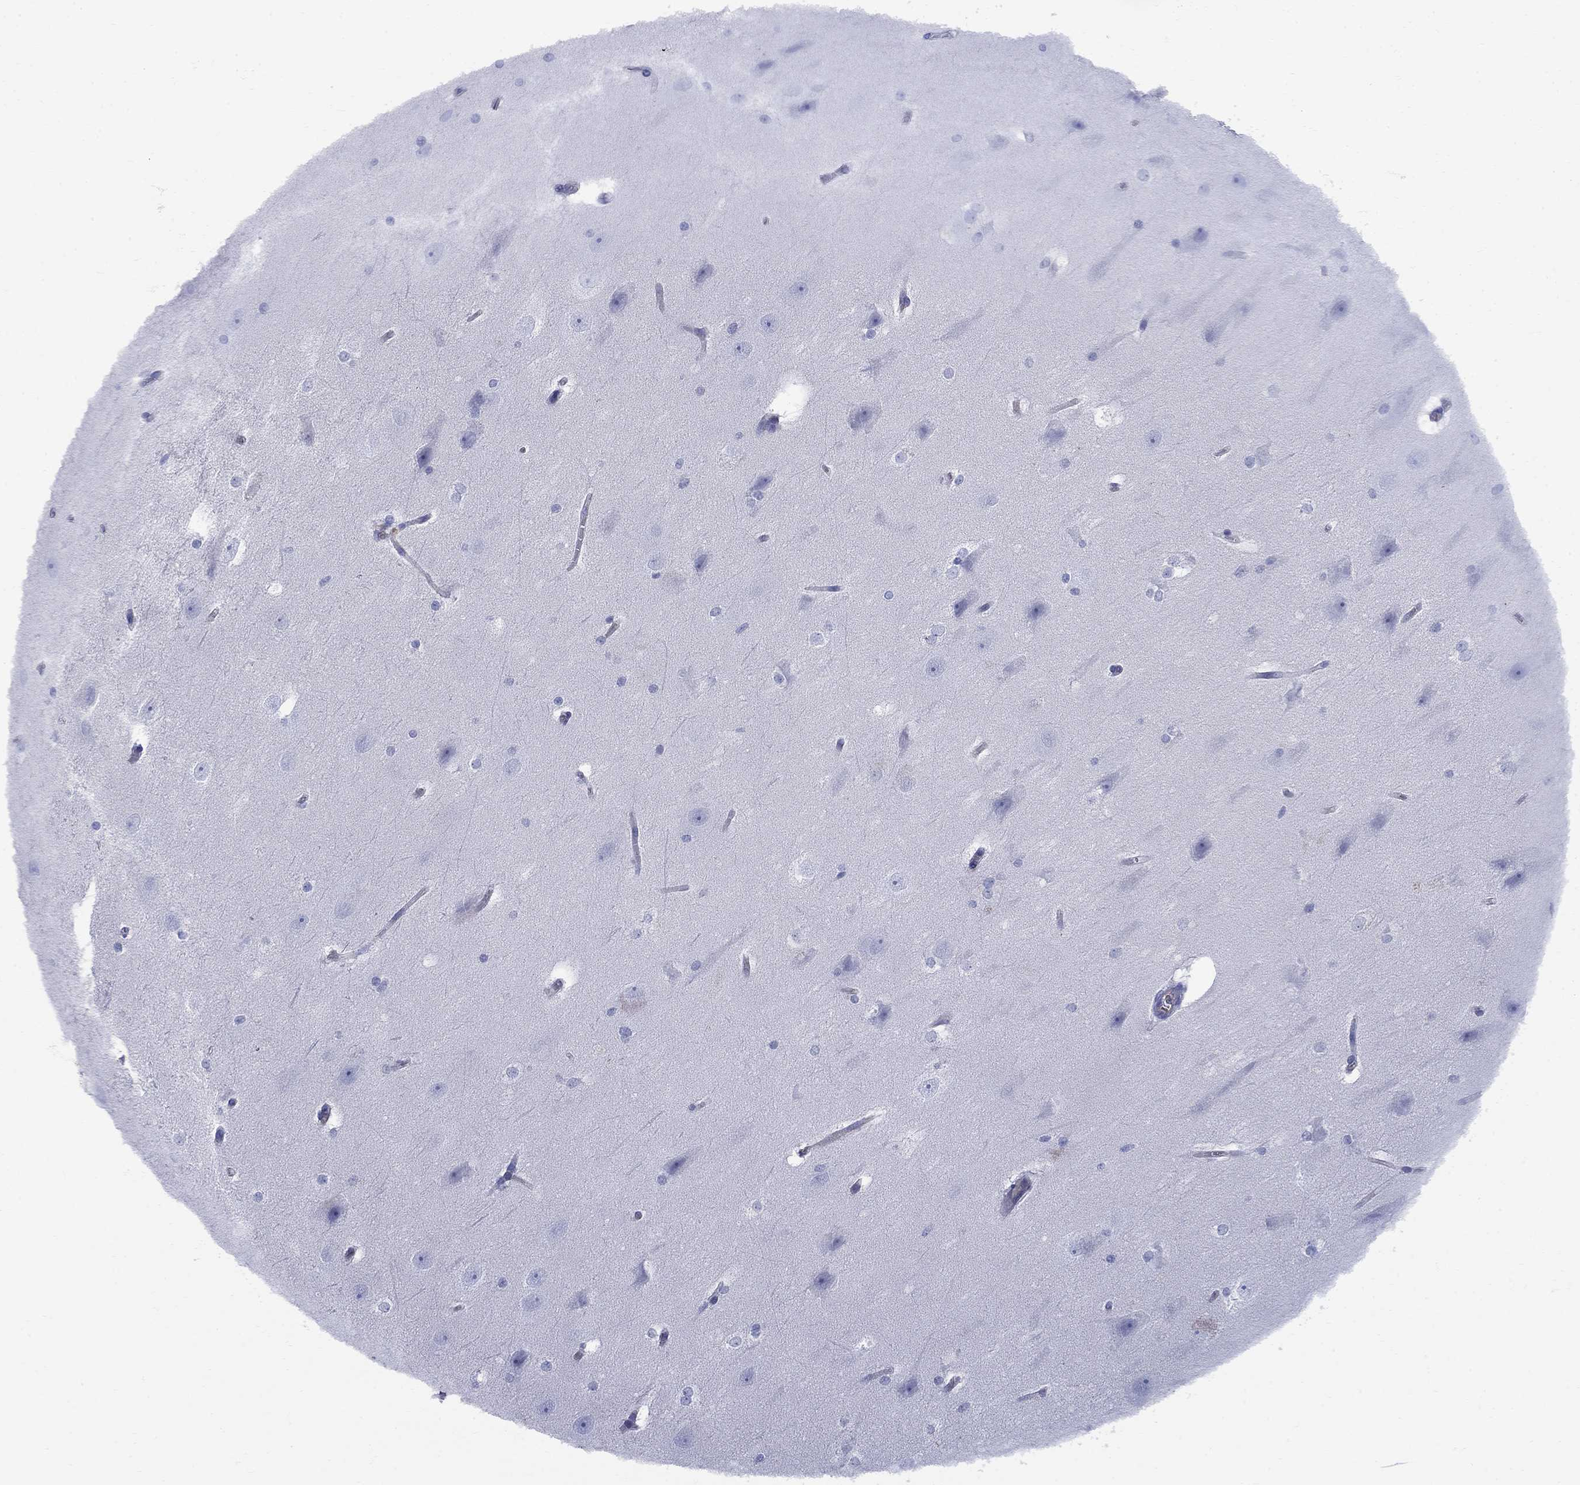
{"staining": {"intensity": "negative", "quantity": "none", "location": "none"}, "tissue": "hippocampus", "cell_type": "Glial cells", "image_type": "normal", "snomed": [{"axis": "morphology", "description": "Normal tissue, NOS"}, {"axis": "topography", "description": "Cerebral cortex"}, {"axis": "topography", "description": "Hippocampus"}], "caption": "IHC micrograph of unremarkable hippocampus: hippocampus stained with DAB (3,3'-diaminobenzidine) demonstrates no significant protein staining in glial cells.", "gene": "SMCP", "patient": {"sex": "female", "age": 19}}